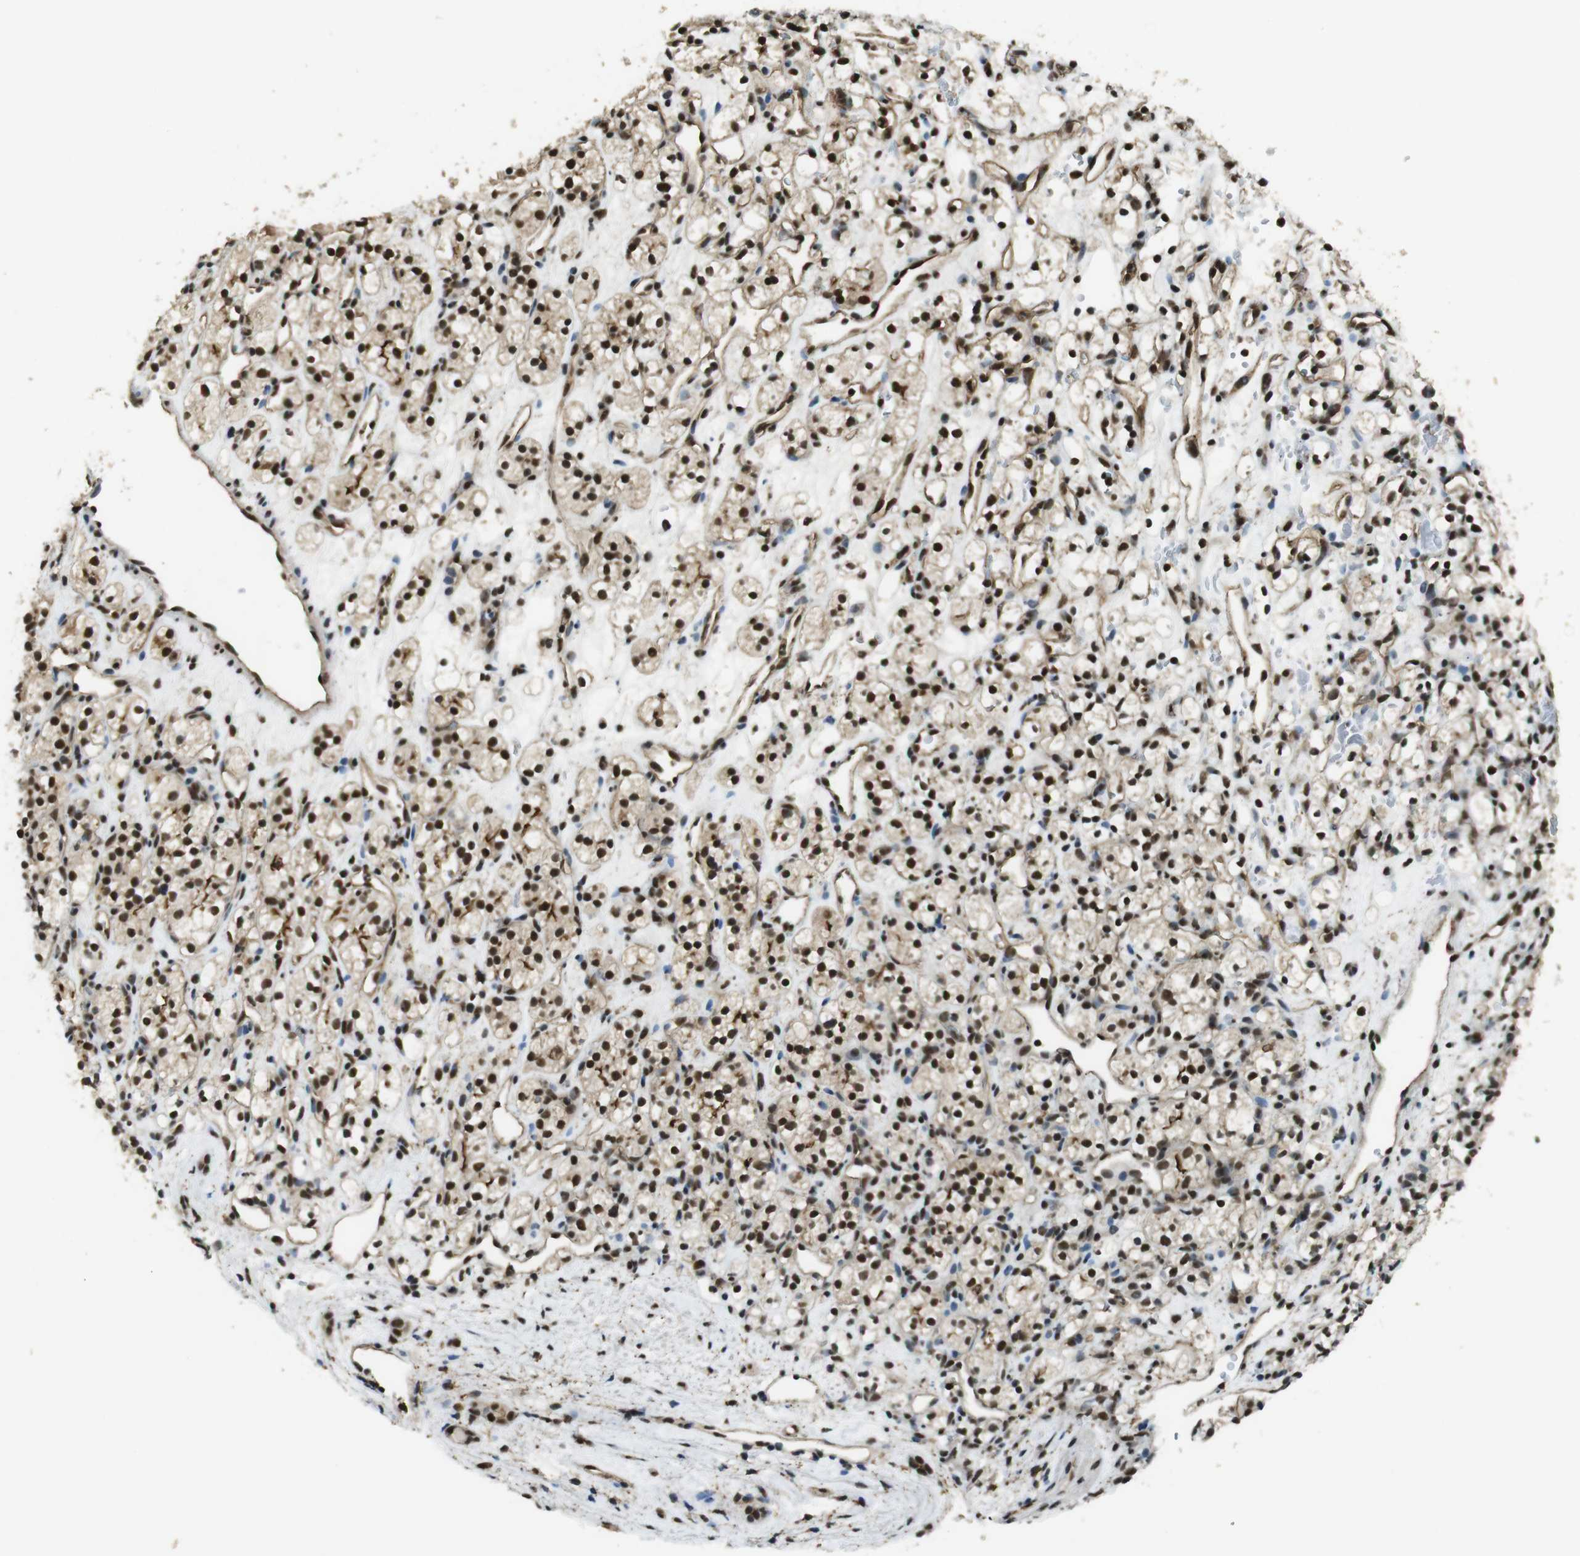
{"staining": {"intensity": "strong", "quantity": ">75%", "location": "nuclear"}, "tissue": "renal cancer", "cell_type": "Tumor cells", "image_type": "cancer", "snomed": [{"axis": "morphology", "description": "Adenocarcinoma, NOS"}, {"axis": "topography", "description": "Kidney"}], "caption": "Tumor cells reveal strong nuclear expression in about >75% of cells in renal cancer.", "gene": "CSNK2B", "patient": {"sex": "female", "age": 60}}